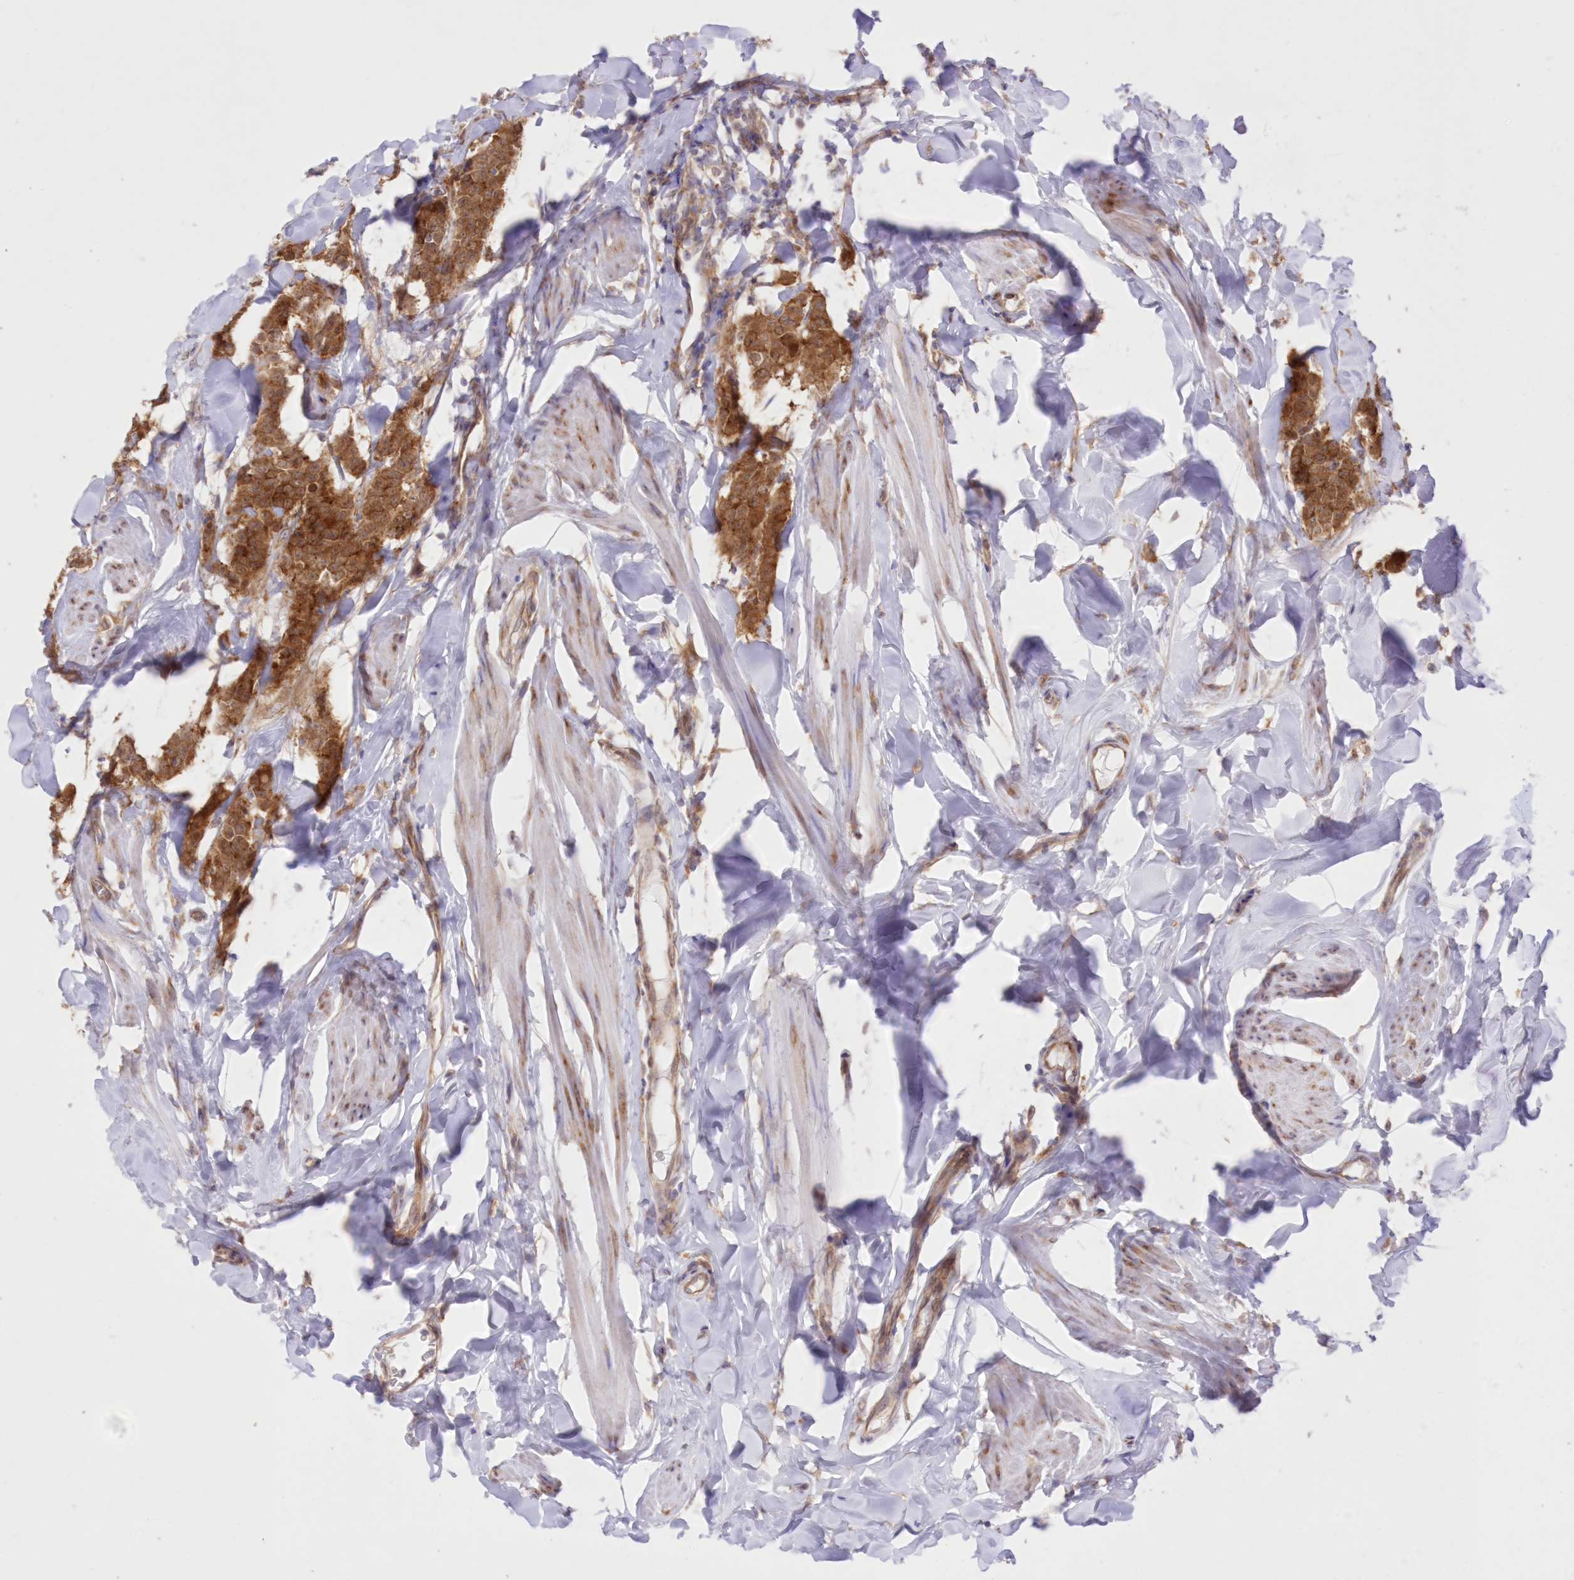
{"staining": {"intensity": "strong", "quantity": ">75%", "location": "cytoplasmic/membranous"}, "tissue": "breast cancer", "cell_type": "Tumor cells", "image_type": "cancer", "snomed": [{"axis": "morphology", "description": "Duct carcinoma"}, {"axis": "topography", "description": "Breast"}], "caption": "Breast intraductal carcinoma stained with a protein marker demonstrates strong staining in tumor cells.", "gene": "RNPEP", "patient": {"sex": "female", "age": 40}}